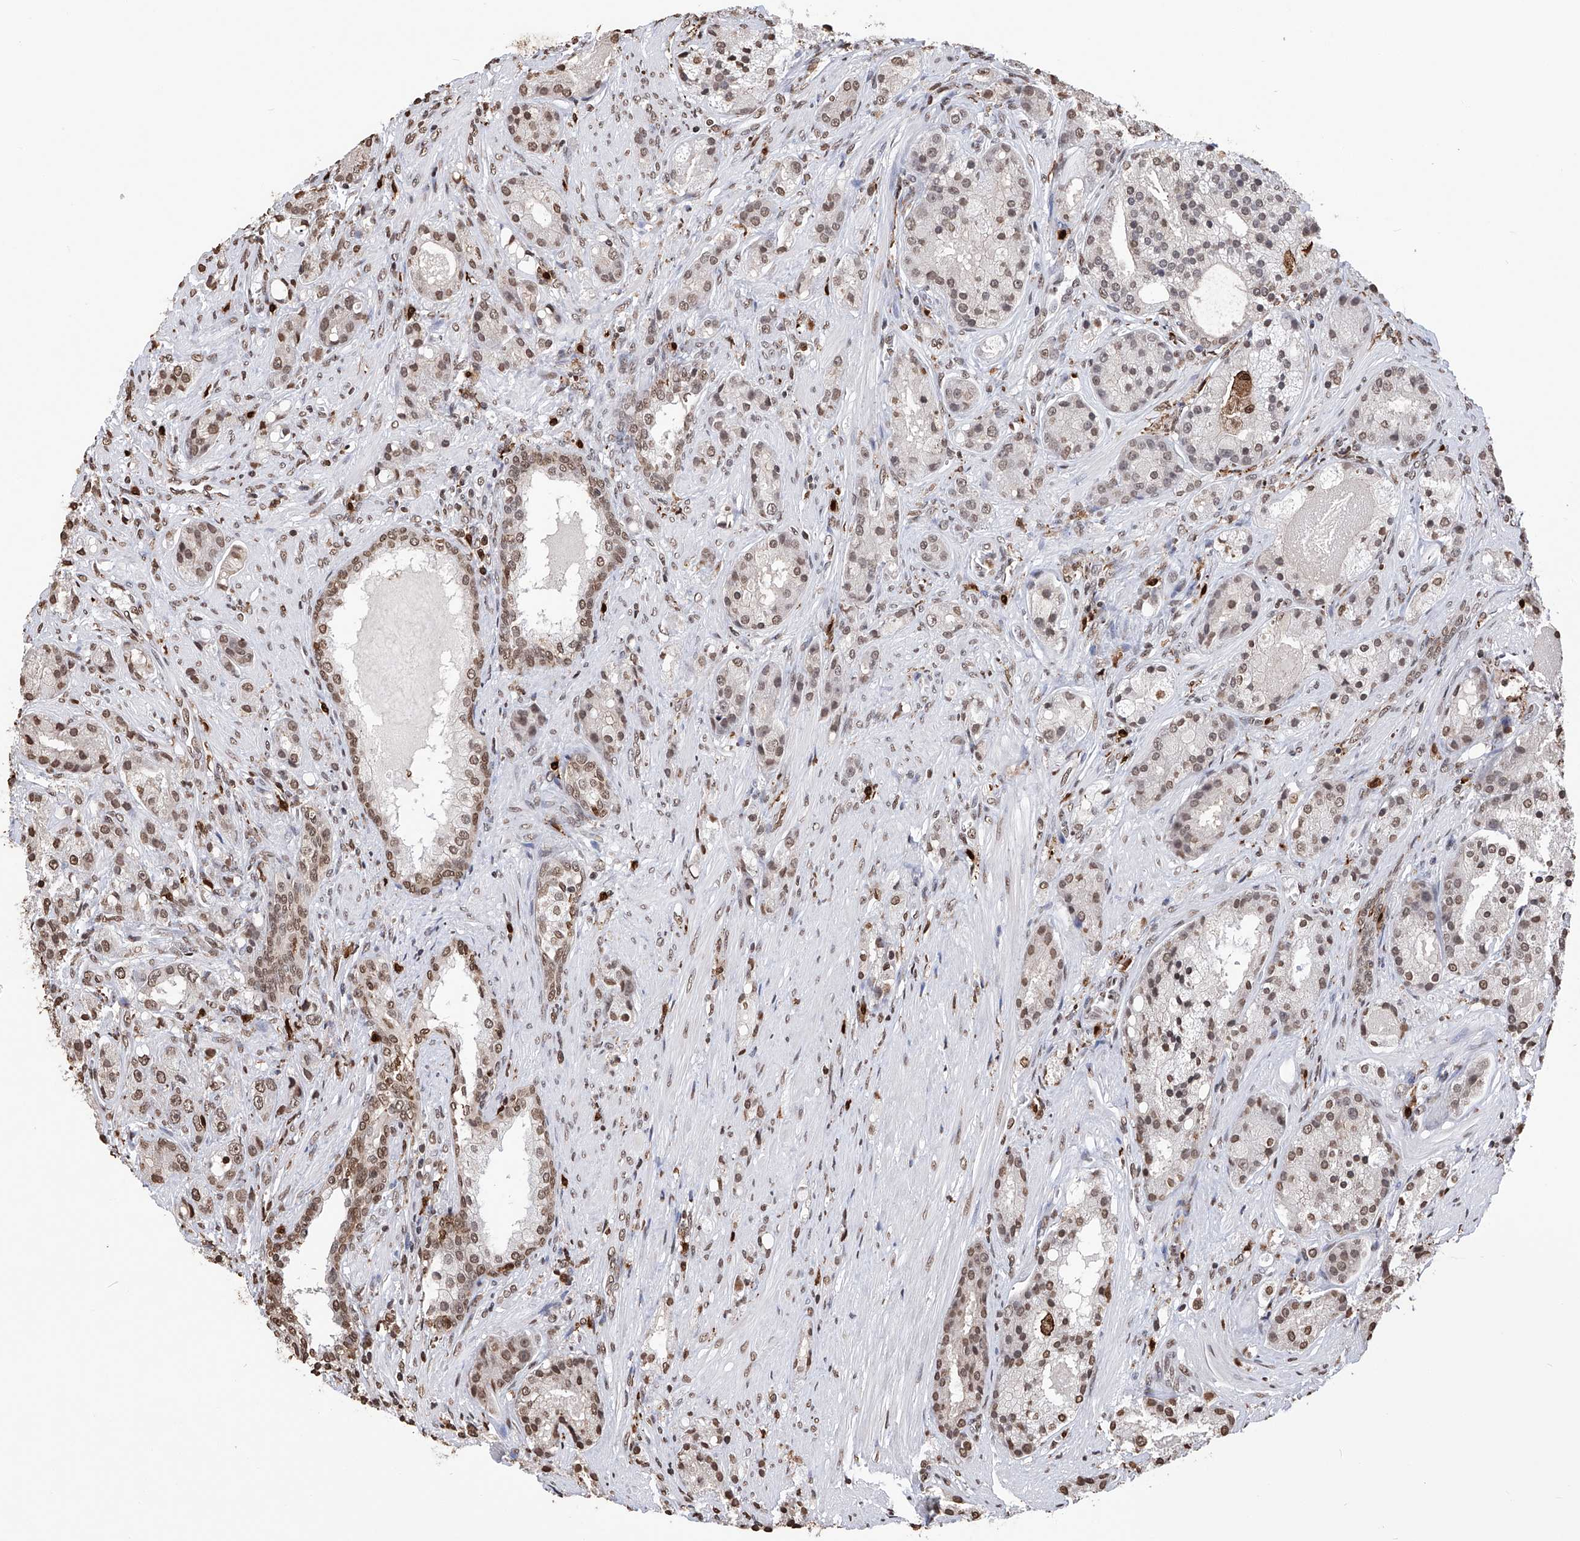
{"staining": {"intensity": "moderate", "quantity": "25%-75%", "location": "nuclear"}, "tissue": "prostate cancer", "cell_type": "Tumor cells", "image_type": "cancer", "snomed": [{"axis": "morphology", "description": "Adenocarcinoma, High grade"}, {"axis": "topography", "description": "Prostate"}], "caption": "Immunohistochemistry image of neoplastic tissue: human prostate cancer stained using immunohistochemistry demonstrates medium levels of moderate protein expression localized specifically in the nuclear of tumor cells, appearing as a nuclear brown color.", "gene": "CFAP410", "patient": {"sex": "male", "age": 60}}